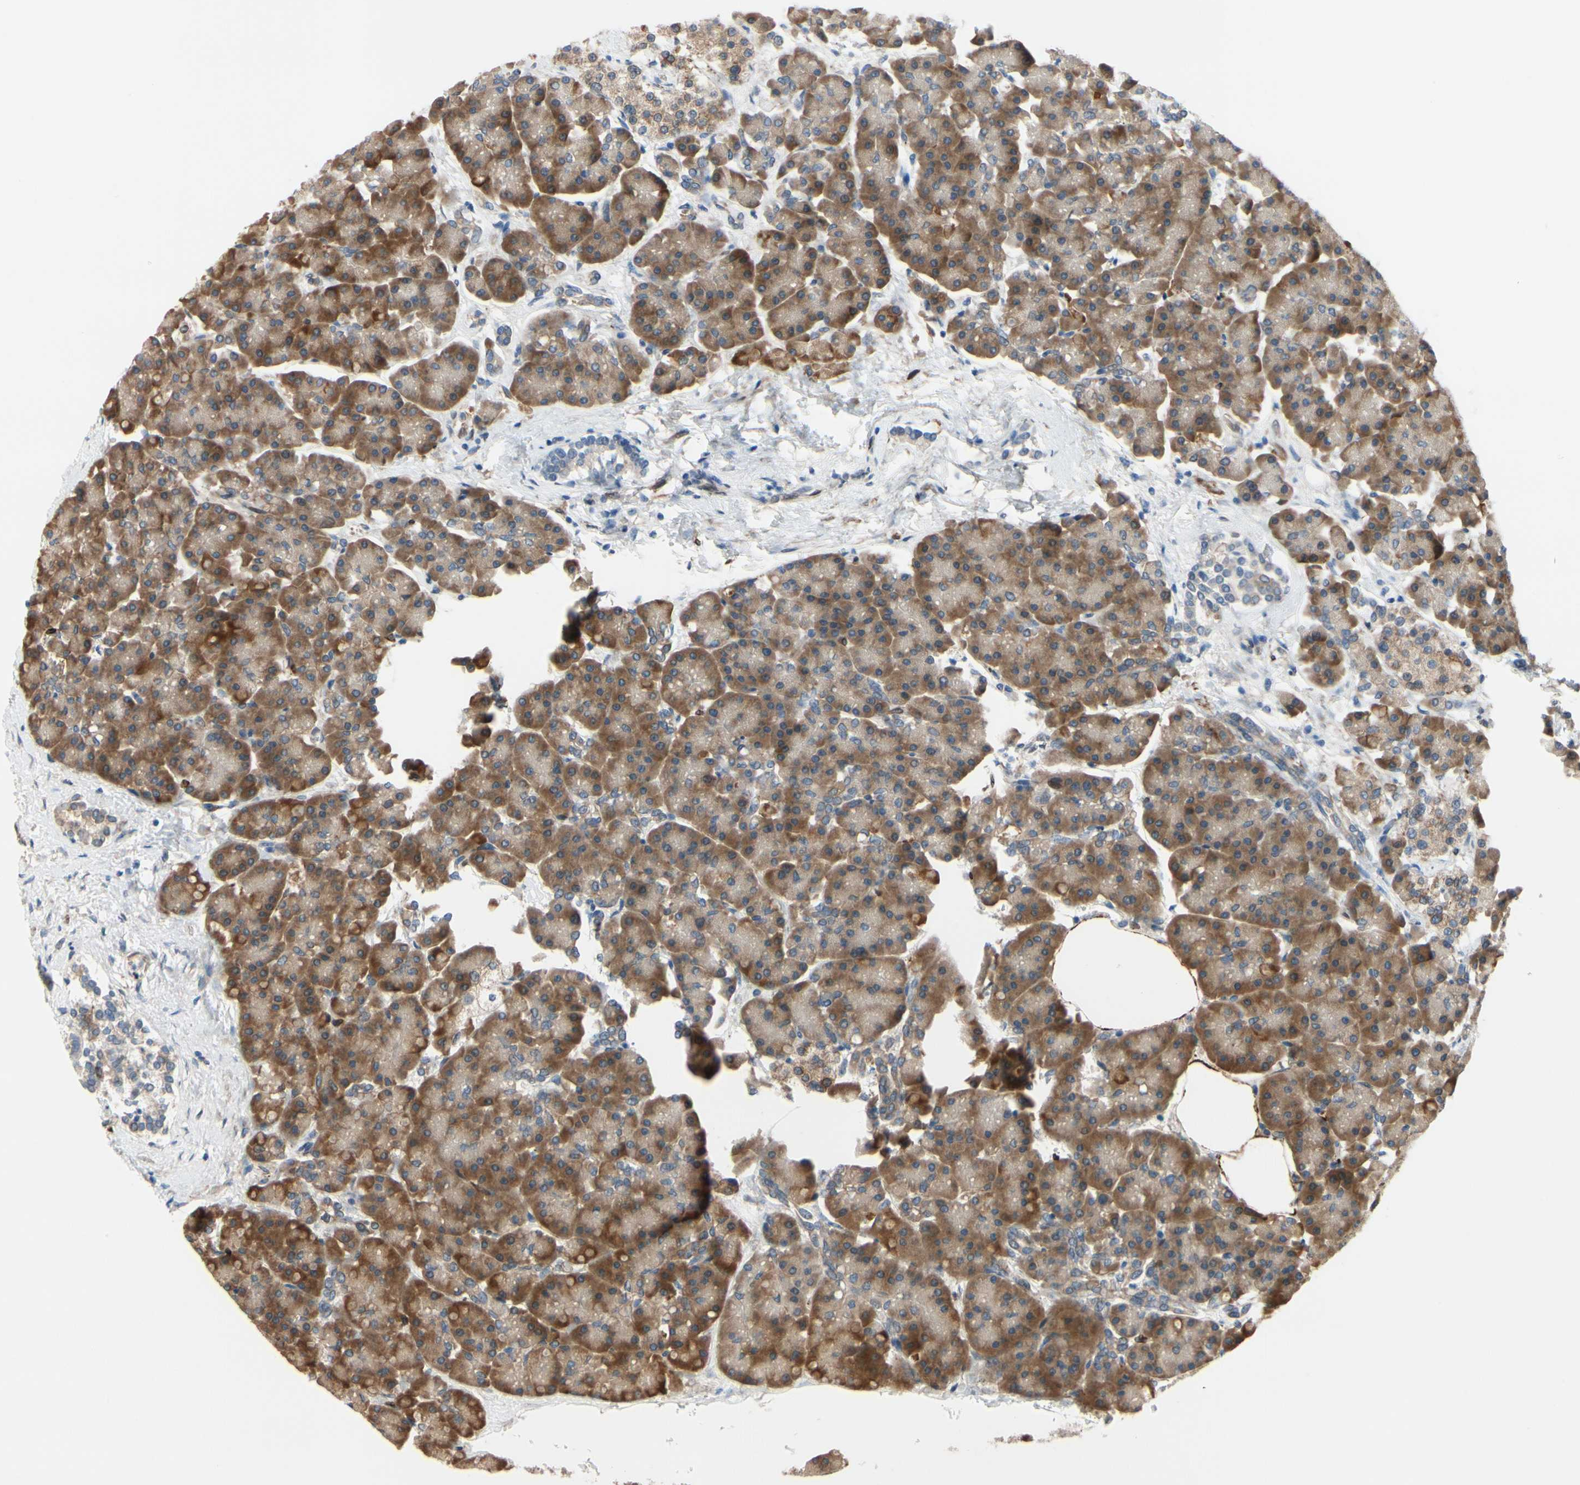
{"staining": {"intensity": "moderate", "quantity": ">75%", "location": "cytoplasmic/membranous"}, "tissue": "pancreas", "cell_type": "Exocrine glandular cells", "image_type": "normal", "snomed": [{"axis": "morphology", "description": "Normal tissue, NOS"}, {"axis": "topography", "description": "Pancreas"}], "caption": "Exocrine glandular cells show moderate cytoplasmic/membranous positivity in approximately >75% of cells in unremarkable pancreas. (IHC, brightfield microscopy, high magnification).", "gene": "PRXL2A", "patient": {"sex": "female", "age": 70}}